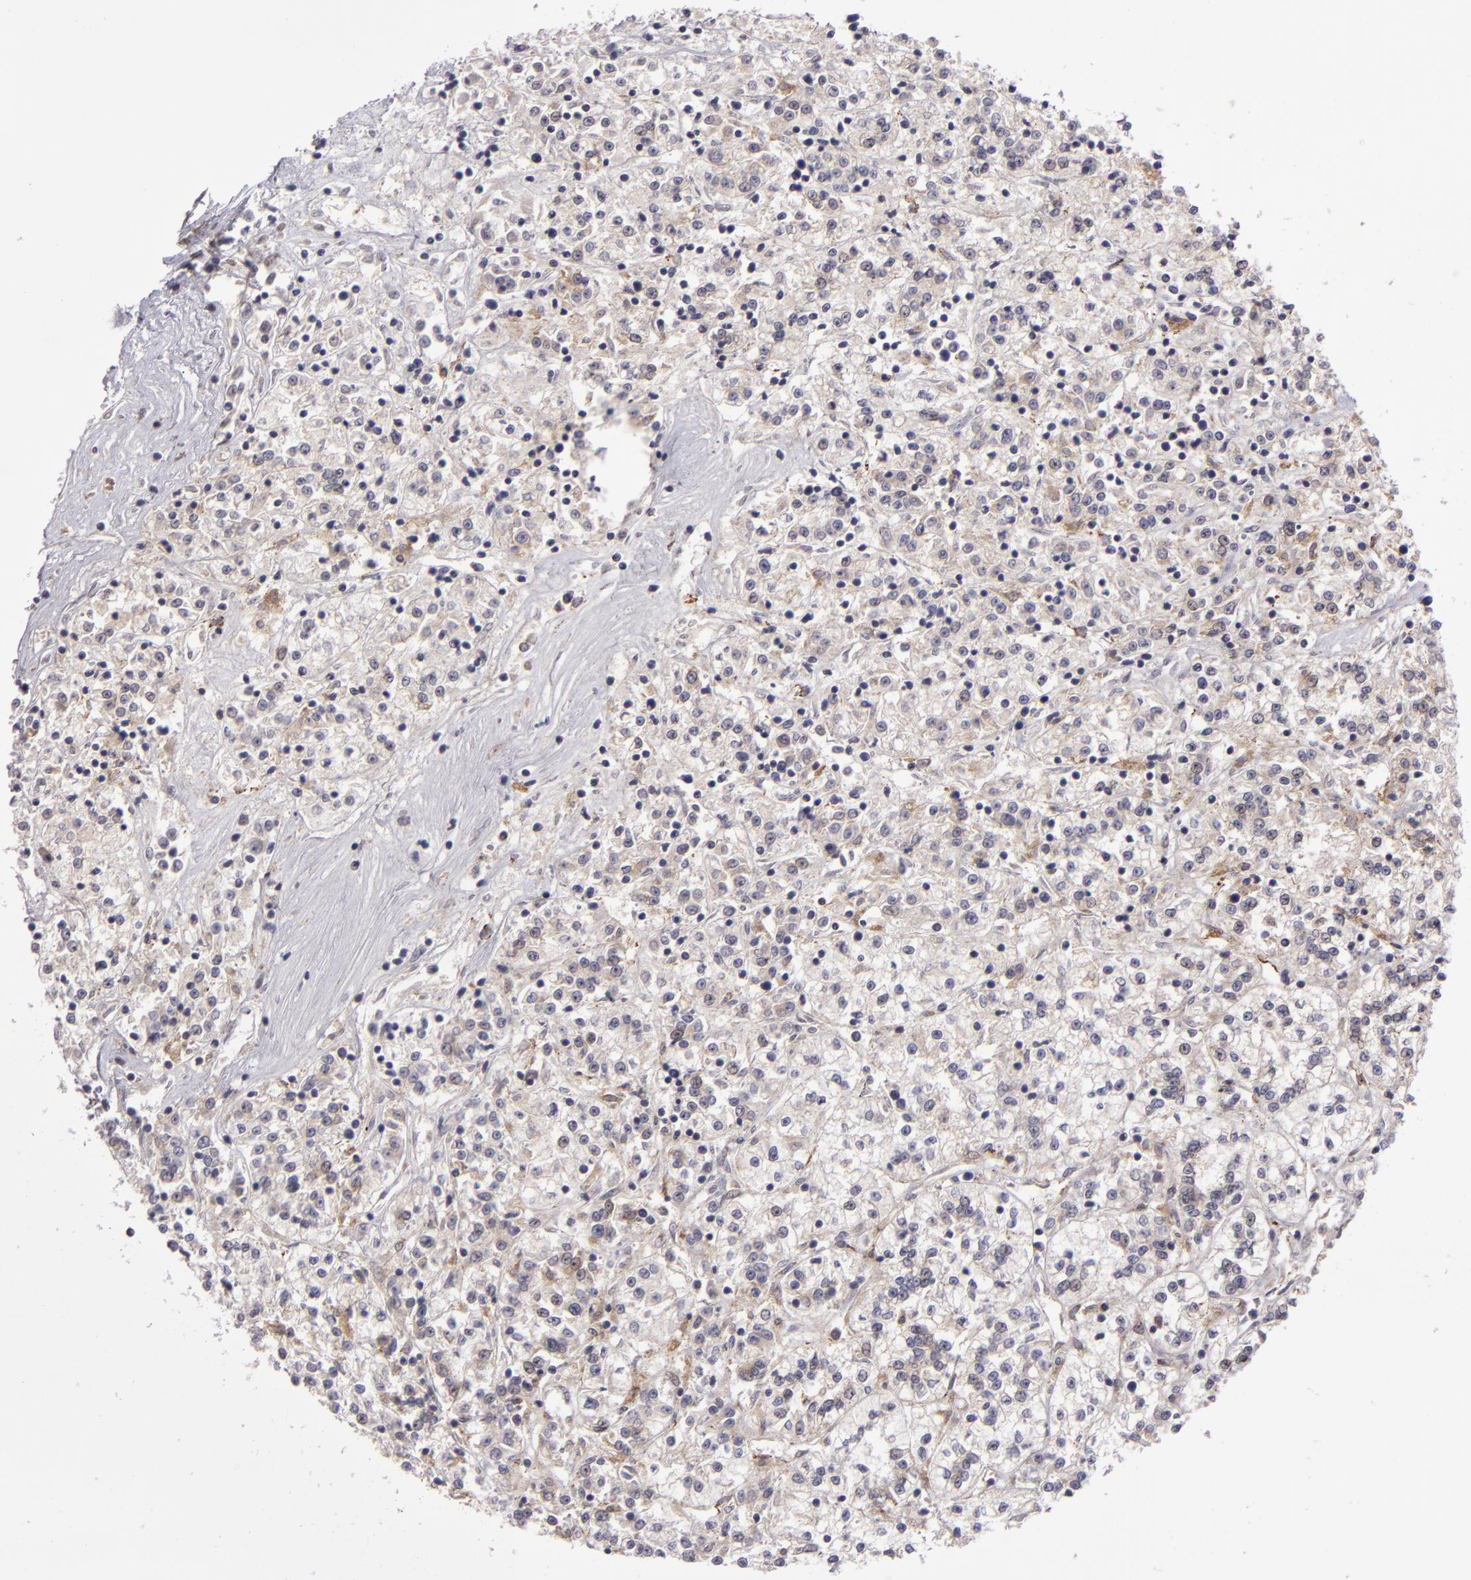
{"staining": {"intensity": "weak", "quantity": ">75%", "location": "cytoplasmic/membranous"}, "tissue": "renal cancer", "cell_type": "Tumor cells", "image_type": "cancer", "snomed": [{"axis": "morphology", "description": "Adenocarcinoma, NOS"}, {"axis": "topography", "description": "Kidney"}], "caption": "Adenocarcinoma (renal) stained for a protein shows weak cytoplasmic/membranous positivity in tumor cells.", "gene": "CFB", "patient": {"sex": "female", "age": 76}}